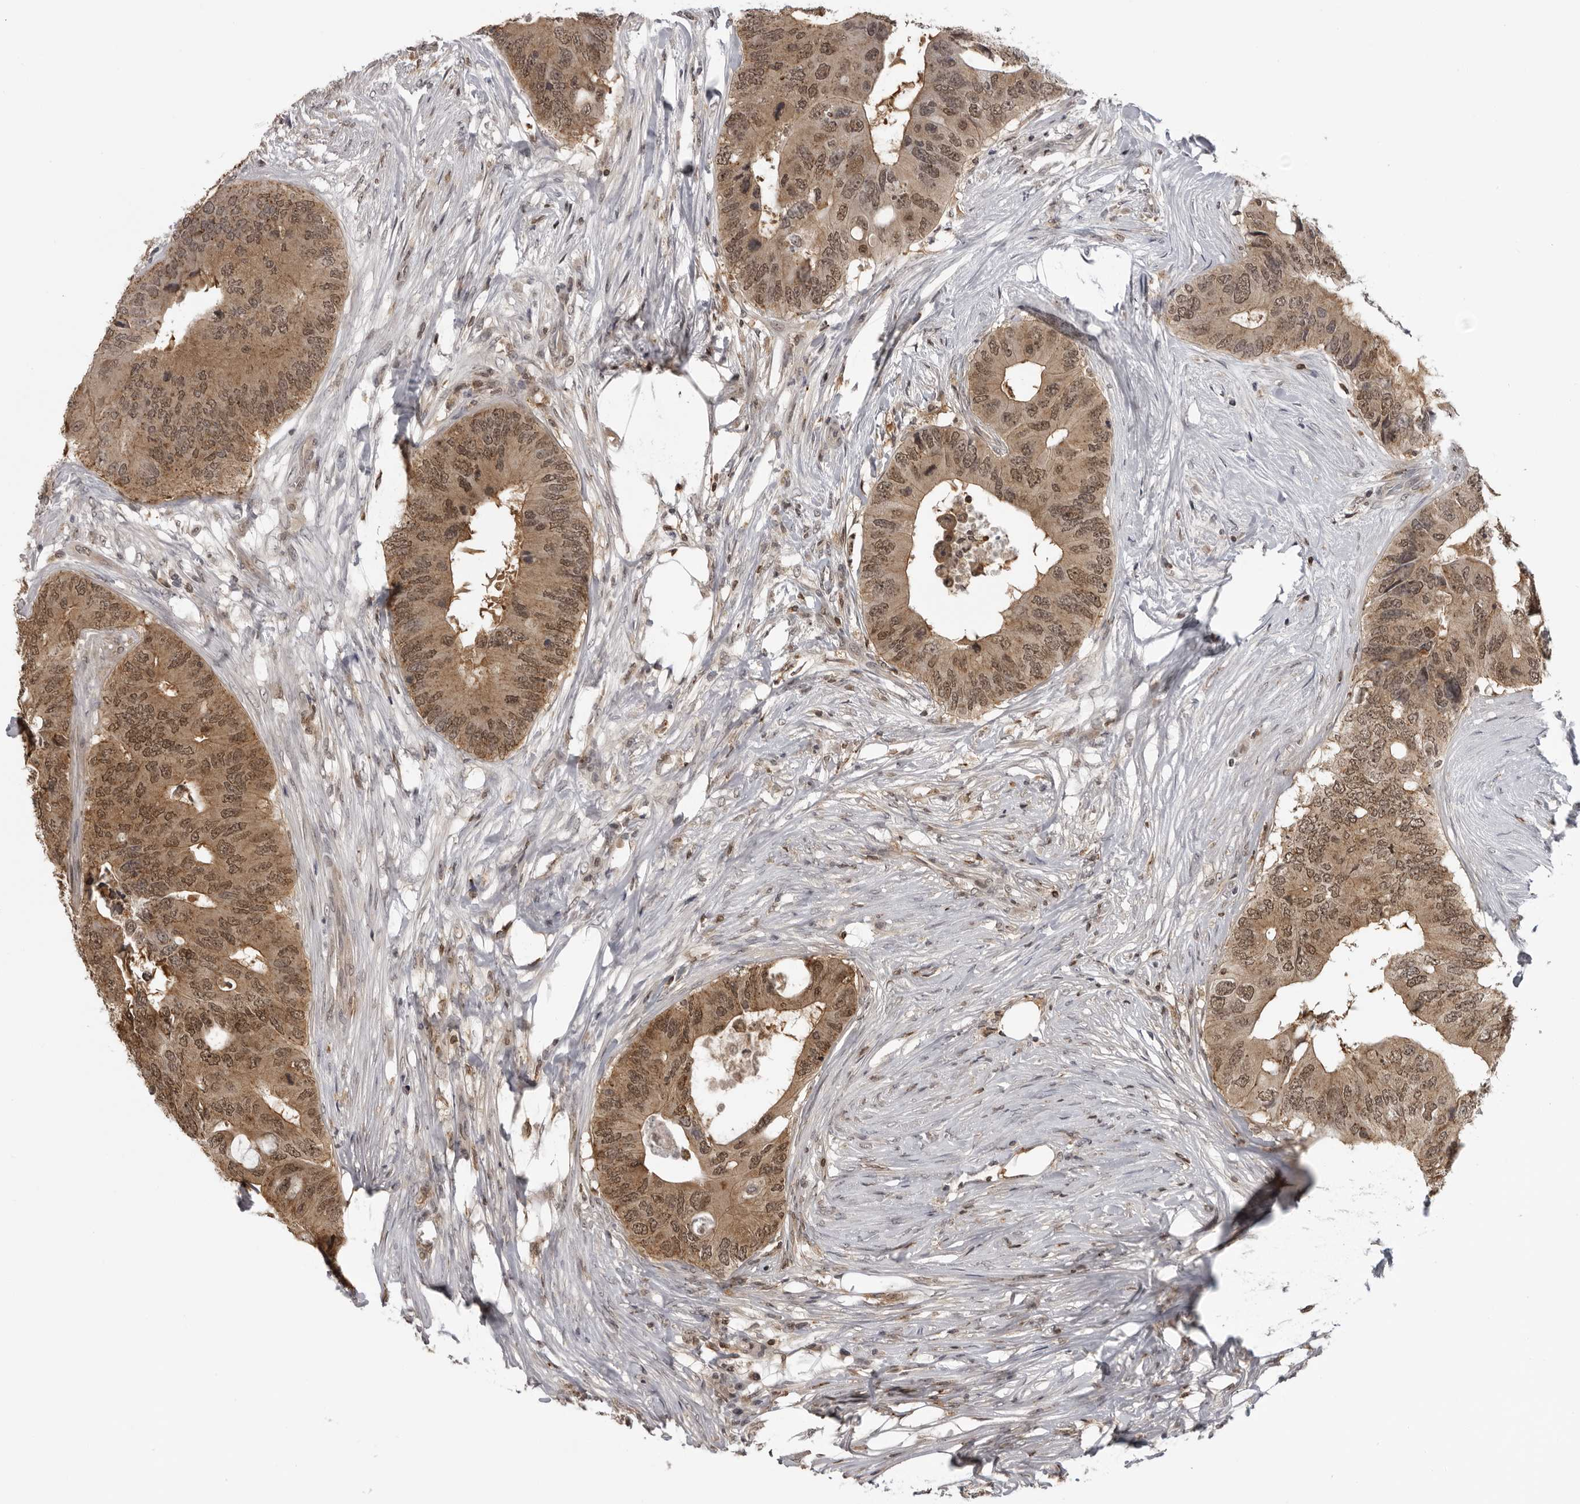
{"staining": {"intensity": "moderate", "quantity": ">75%", "location": "cytoplasmic/membranous,nuclear"}, "tissue": "colorectal cancer", "cell_type": "Tumor cells", "image_type": "cancer", "snomed": [{"axis": "morphology", "description": "Adenocarcinoma, NOS"}, {"axis": "topography", "description": "Colon"}], "caption": "A high-resolution image shows immunohistochemistry staining of adenocarcinoma (colorectal), which demonstrates moderate cytoplasmic/membranous and nuclear staining in about >75% of tumor cells.", "gene": "PDCL3", "patient": {"sex": "male", "age": 71}}